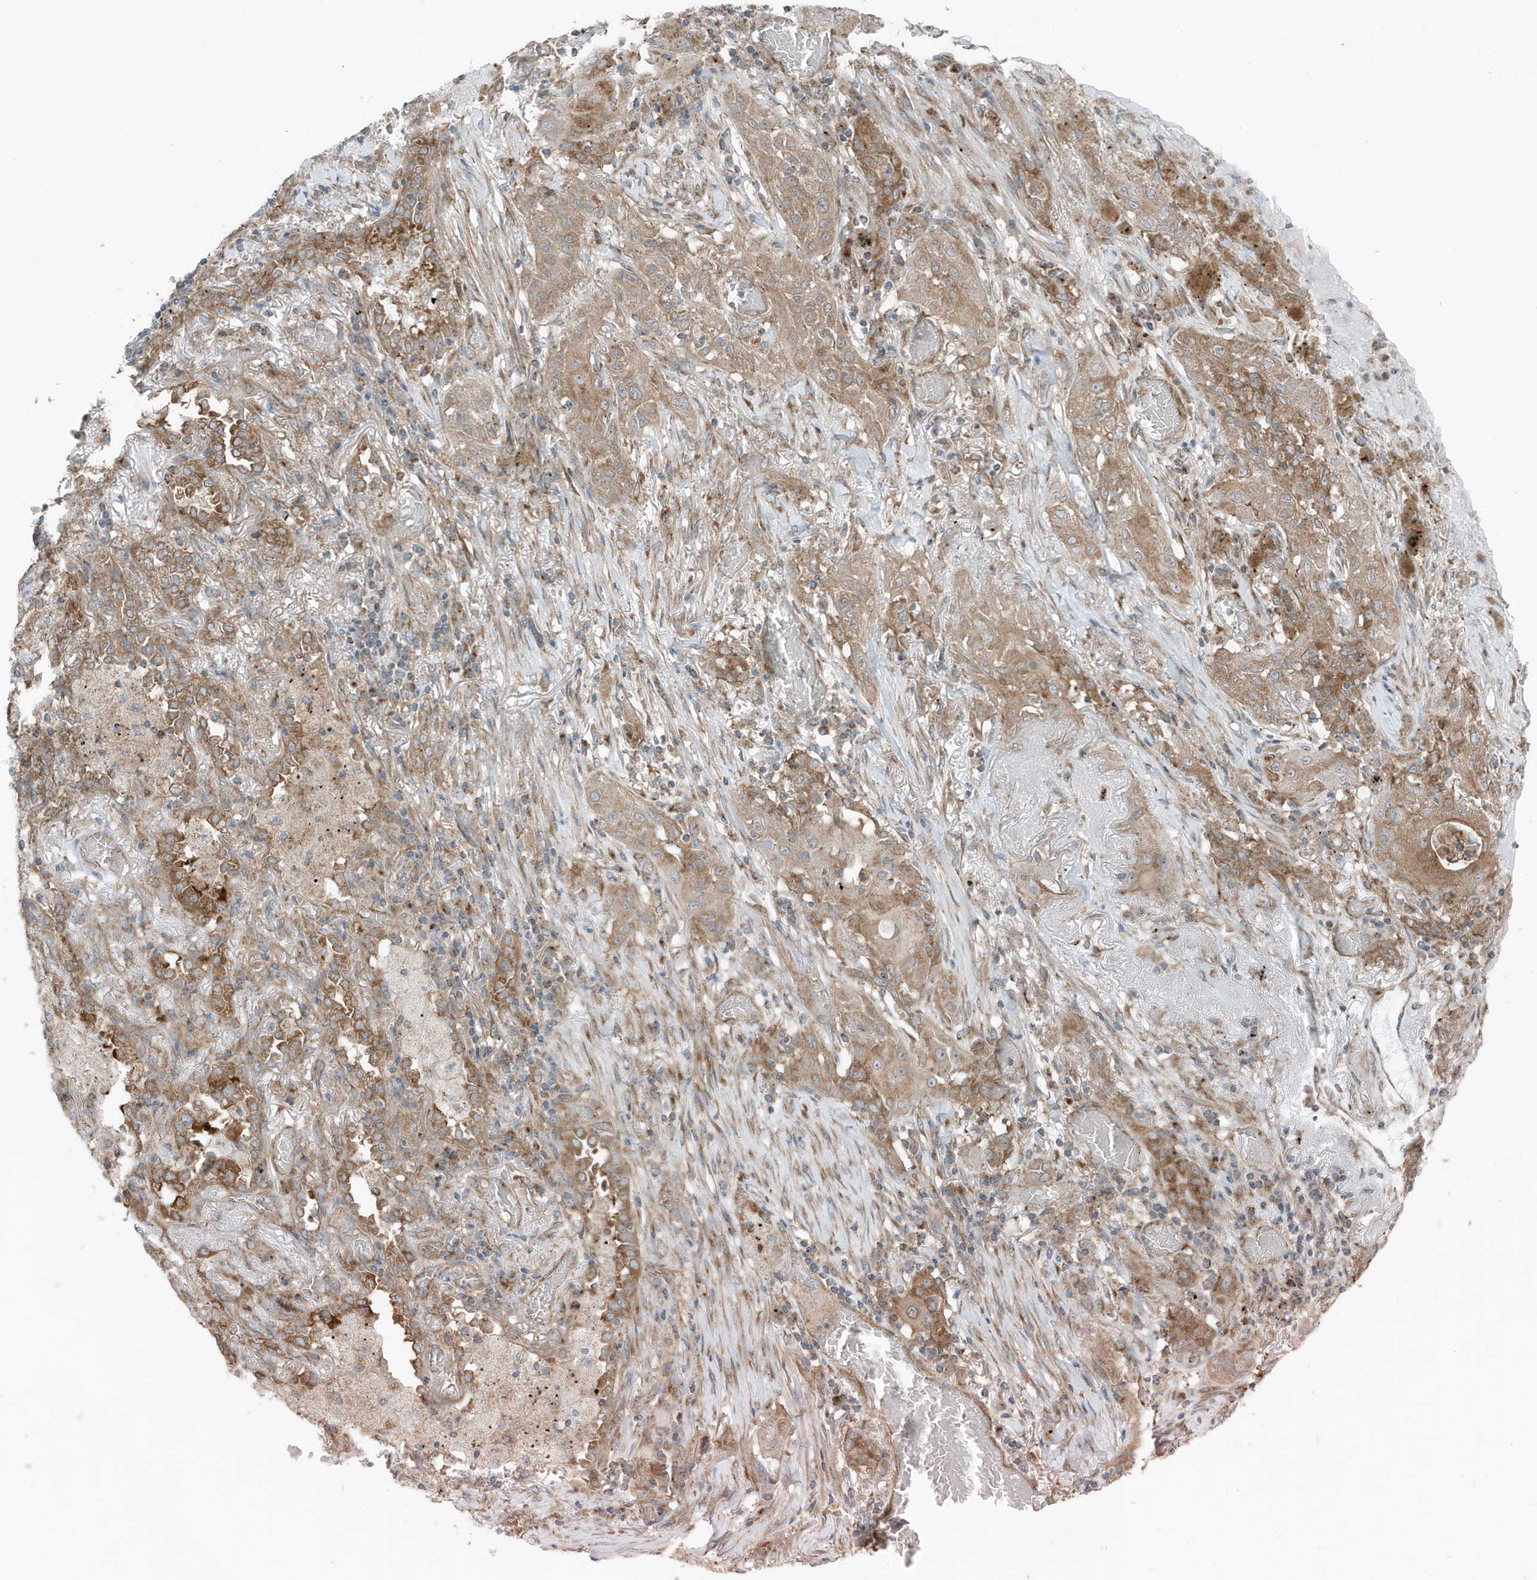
{"staining": {"intensity": "moderate", "quantity": ">75%", "location": "cytoplasmic/membranous"}, "tissue": "lung cancer", "cell_type": "Tumor cells", "image_type": "cancer", "snomed": [{"axis": "morphology", "description": "Squamous cell carcinoma, NOS"}, {"axis": "topography", "description": "Lung"}], "caption": "This is a histology image of IHC staining of lung cancer (squamous cell carcinoma), which shows moderate positivity in the cytoplasmic/membranous of tumor cells.", "gene": "GOLGA4", "patient": {"sex": "female", "age": 47}}